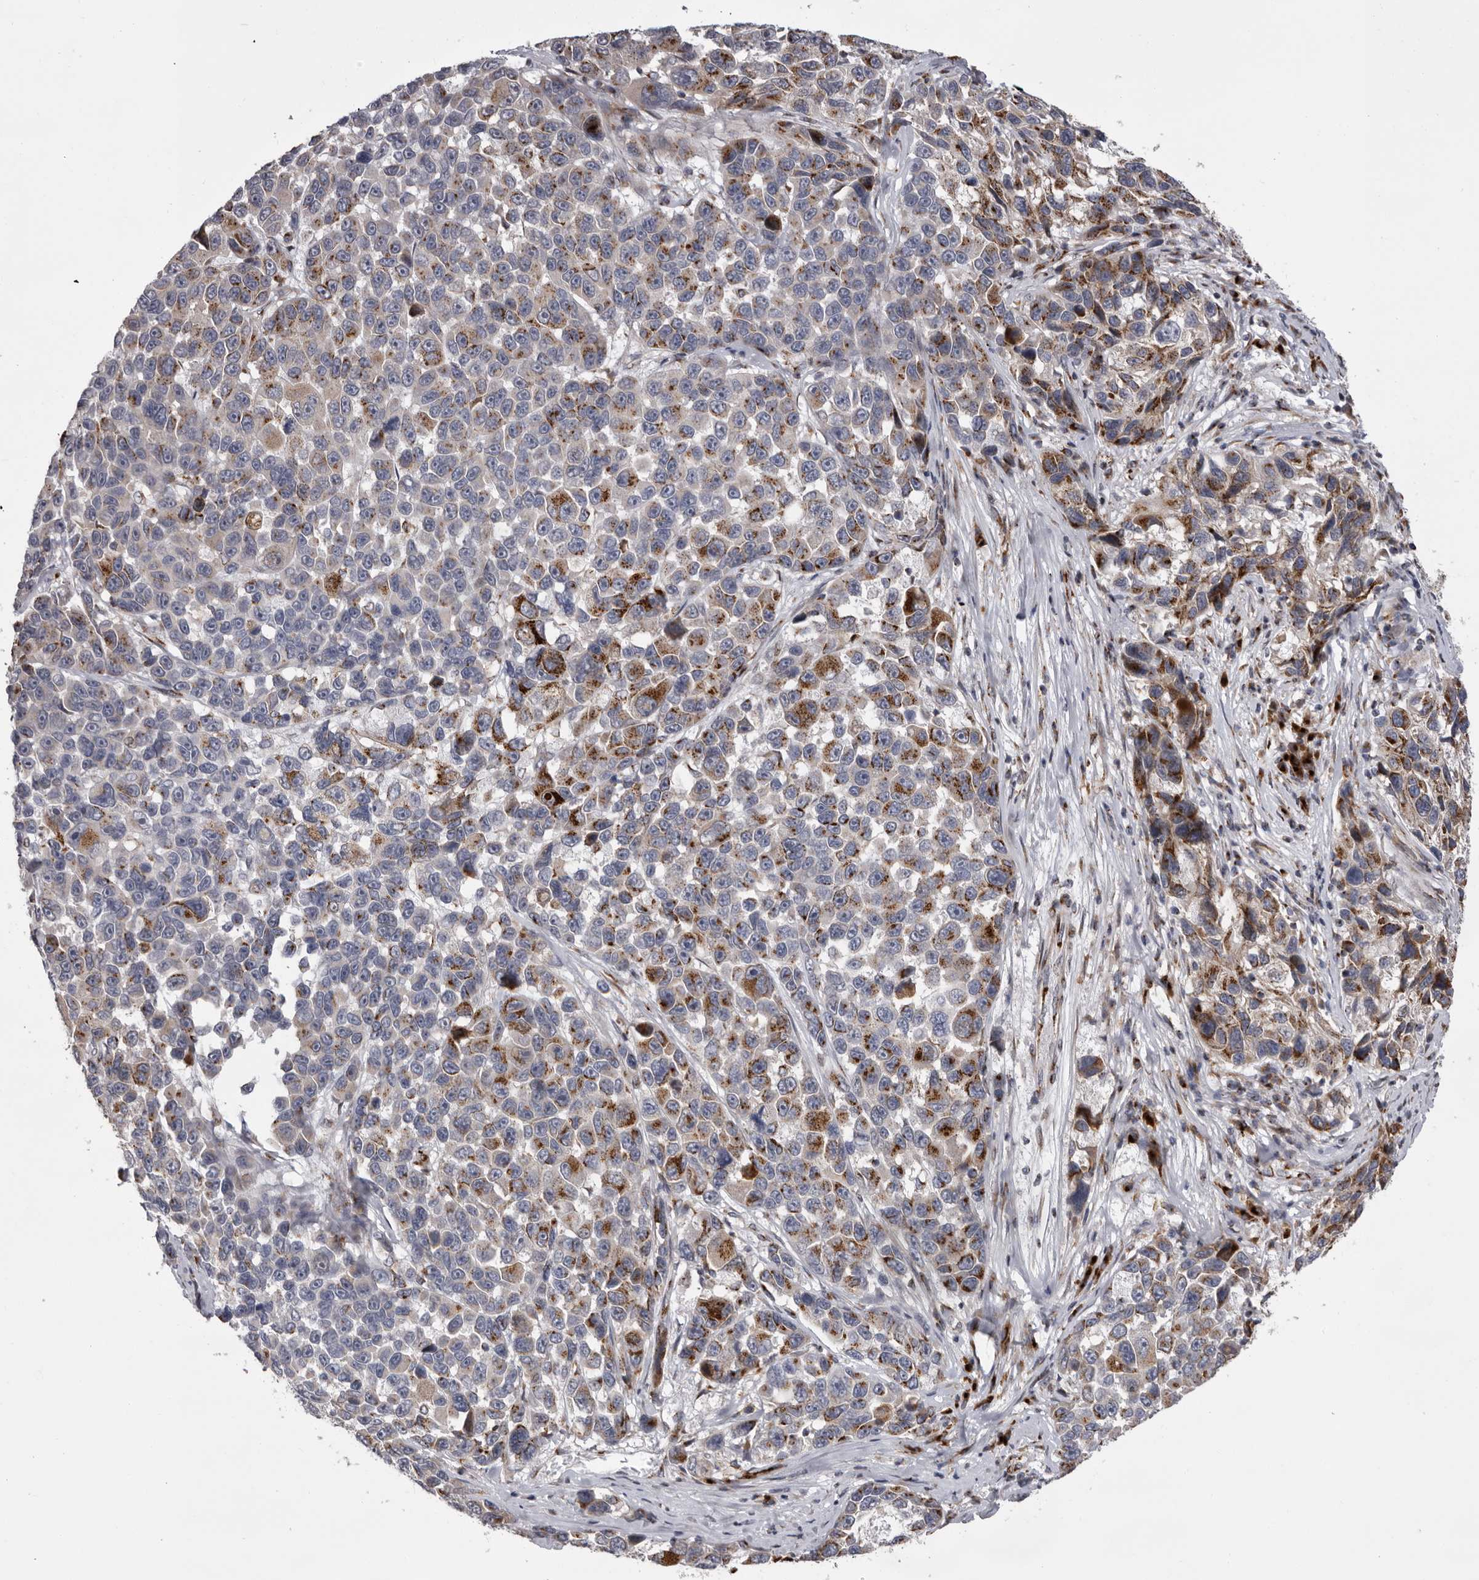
{"staining": {"intensity": "moderate", "quantity": ">75%", "location": "cytoplasmic/membranous"}, "tissue": "melanoma", "cell_type": "Tumor cells", "image_type": "cancer", "snomed": [{"axis": "morphology", "description": "Malignant melanoma, NOS"}, {"axis": "topography", "description": "Skin"}], "caption": "Approximately >75% of tumor cells in human malignant melanoma show moderate cytoplasmic/membranous protein expression as visualized by brown immunohistochemical staining.", "gene": "WDR47", "patient": {"sex": "male", "age": 53}}